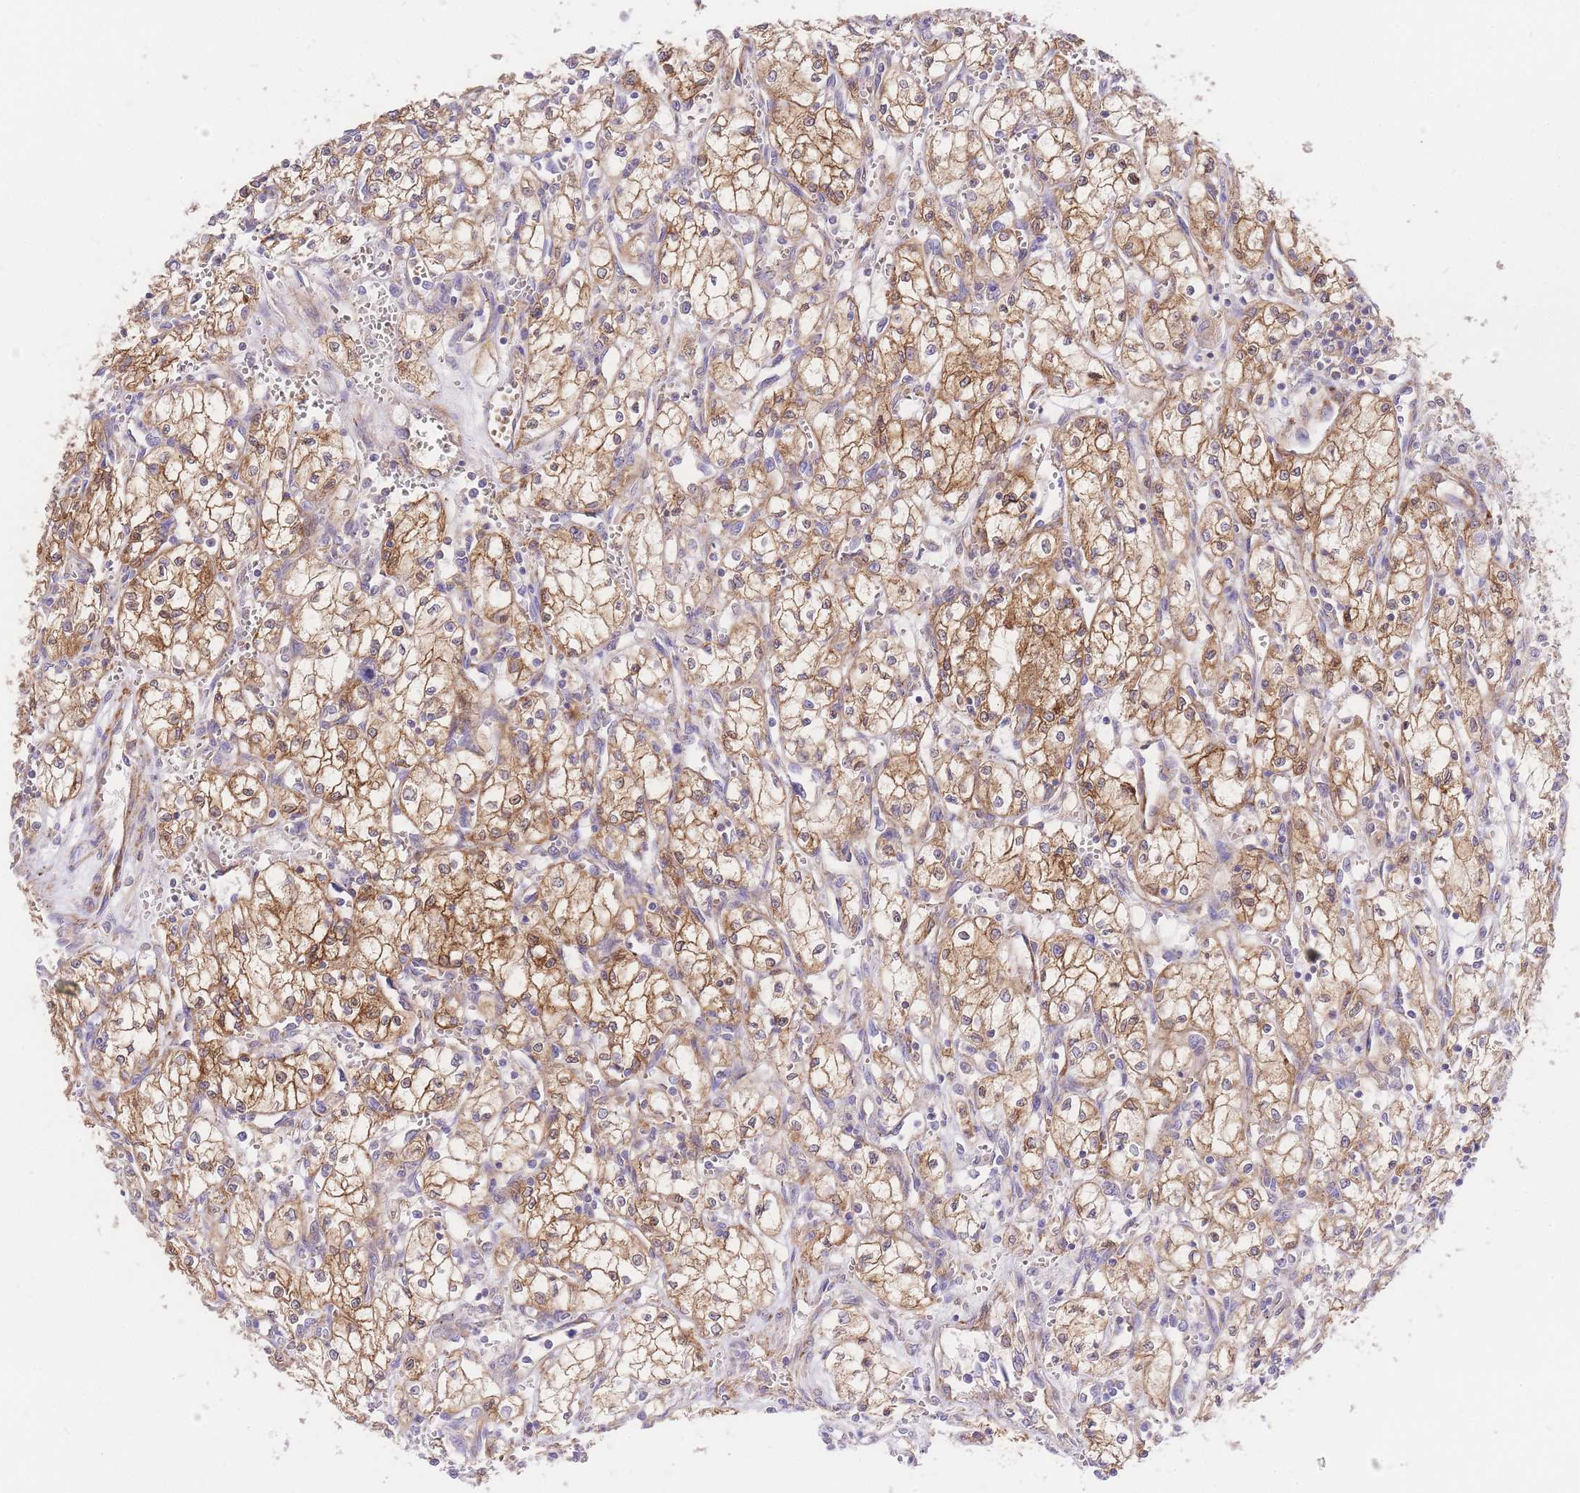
{"staining": {"intensity": "strong", "quantity": ">75%", "location": "cytoplasmic/membranous"}, "tissue": "renal cancer", "cell_type": "Tumor cells", "image_type": "cancer", "snomed": [{"axis": "morphology", "description": "Adenocarcinoma, NOS"}, {"axis": "topography", "description": "Kidney"}], "caption": "An image of renal cancer (adenocarcinoma) stained for a protein shows strong cytoplasmic/membranous brown staining in tumor cells.", "gene": "INSYN2B", "patient": {"sex": "male", "age": 59}}